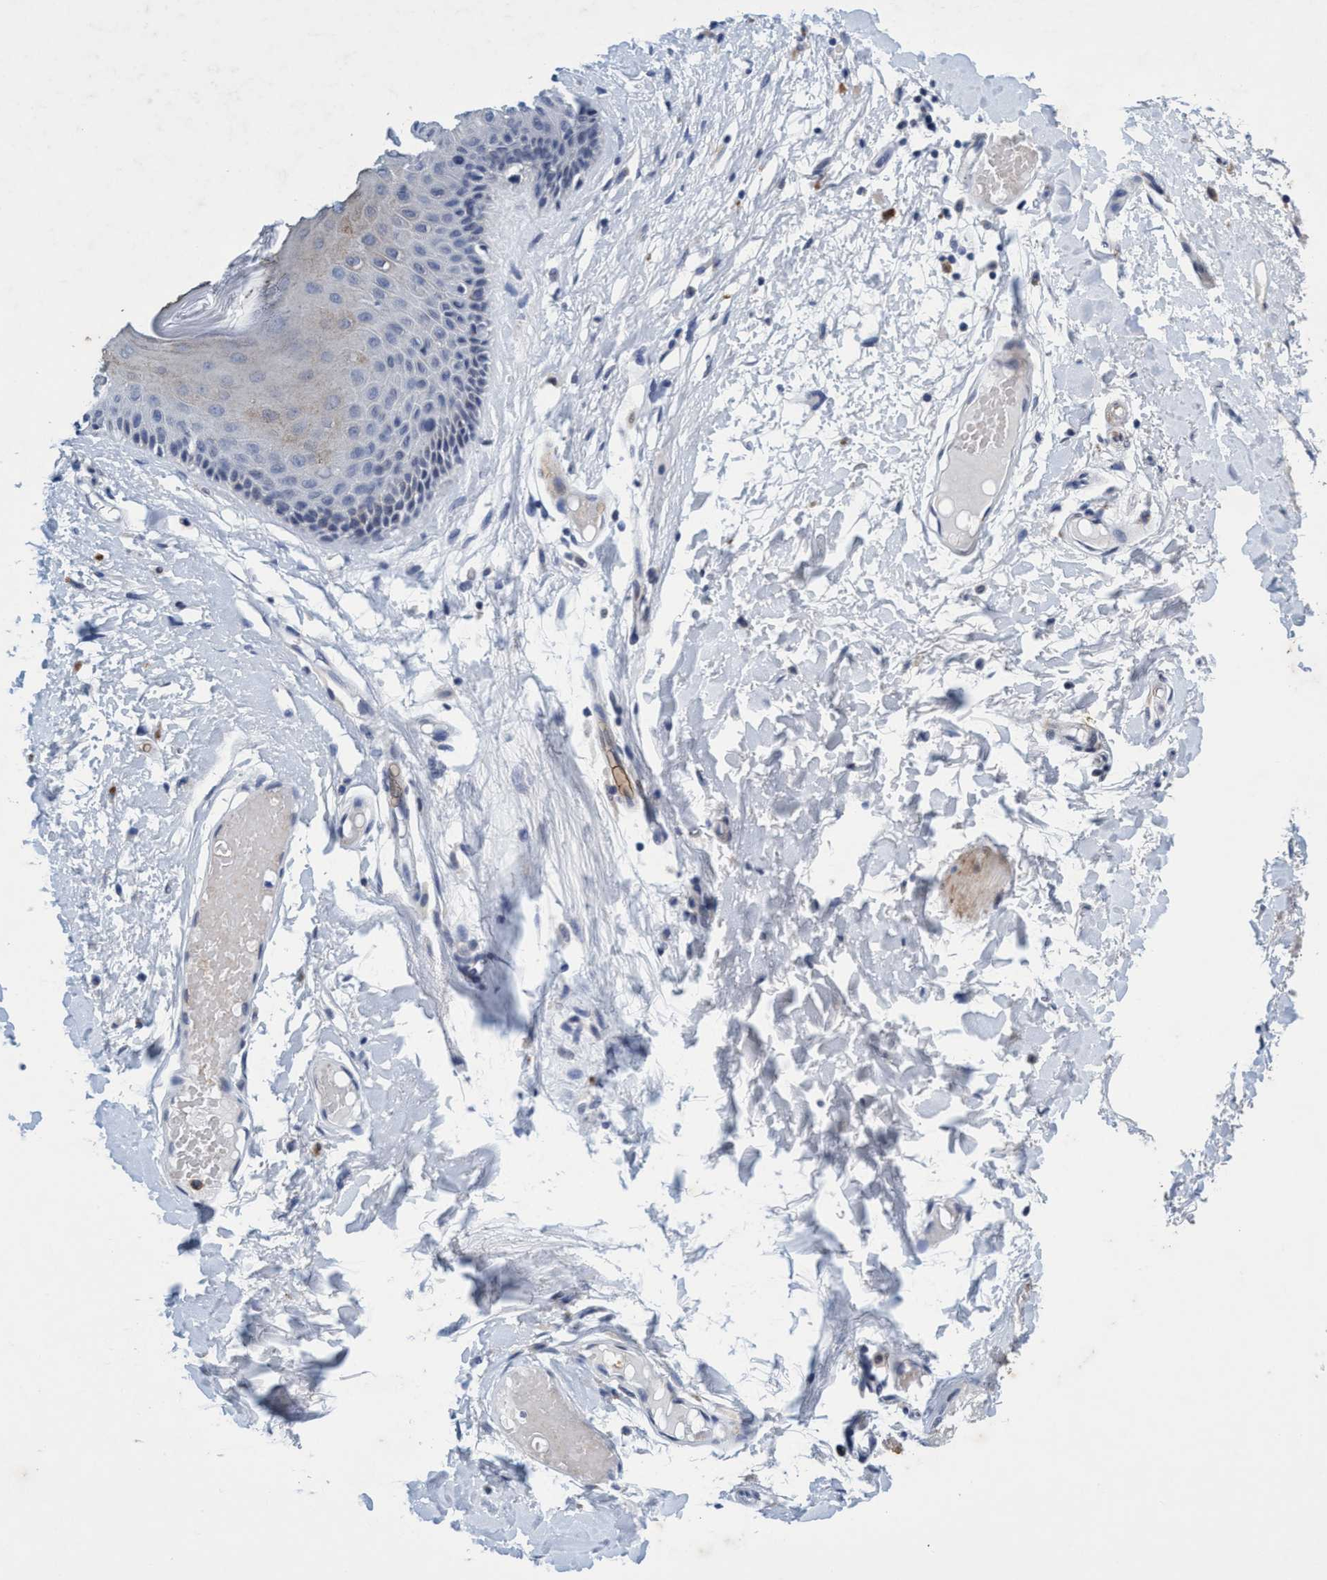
{"staining": {"intensity": "moderate", "quantity": "<25%", "location": "cytoplasmic/membranous"}, "tissue": "skin", "cell_type": "Epidermal cells", "image_type": "normal", "snomed": [{"axis": "morphology", "description": "Normal tissue, NOS"}, {"axis": "topography", "description": "Vulva"}], "caption": "Skin stained with a brown dye shows moderate cytoplasmic/membranous positive staining in approximately <25% of epidermal cells.", "gene": "GRB14", "patient": {"sex": "female", "age": 73}}